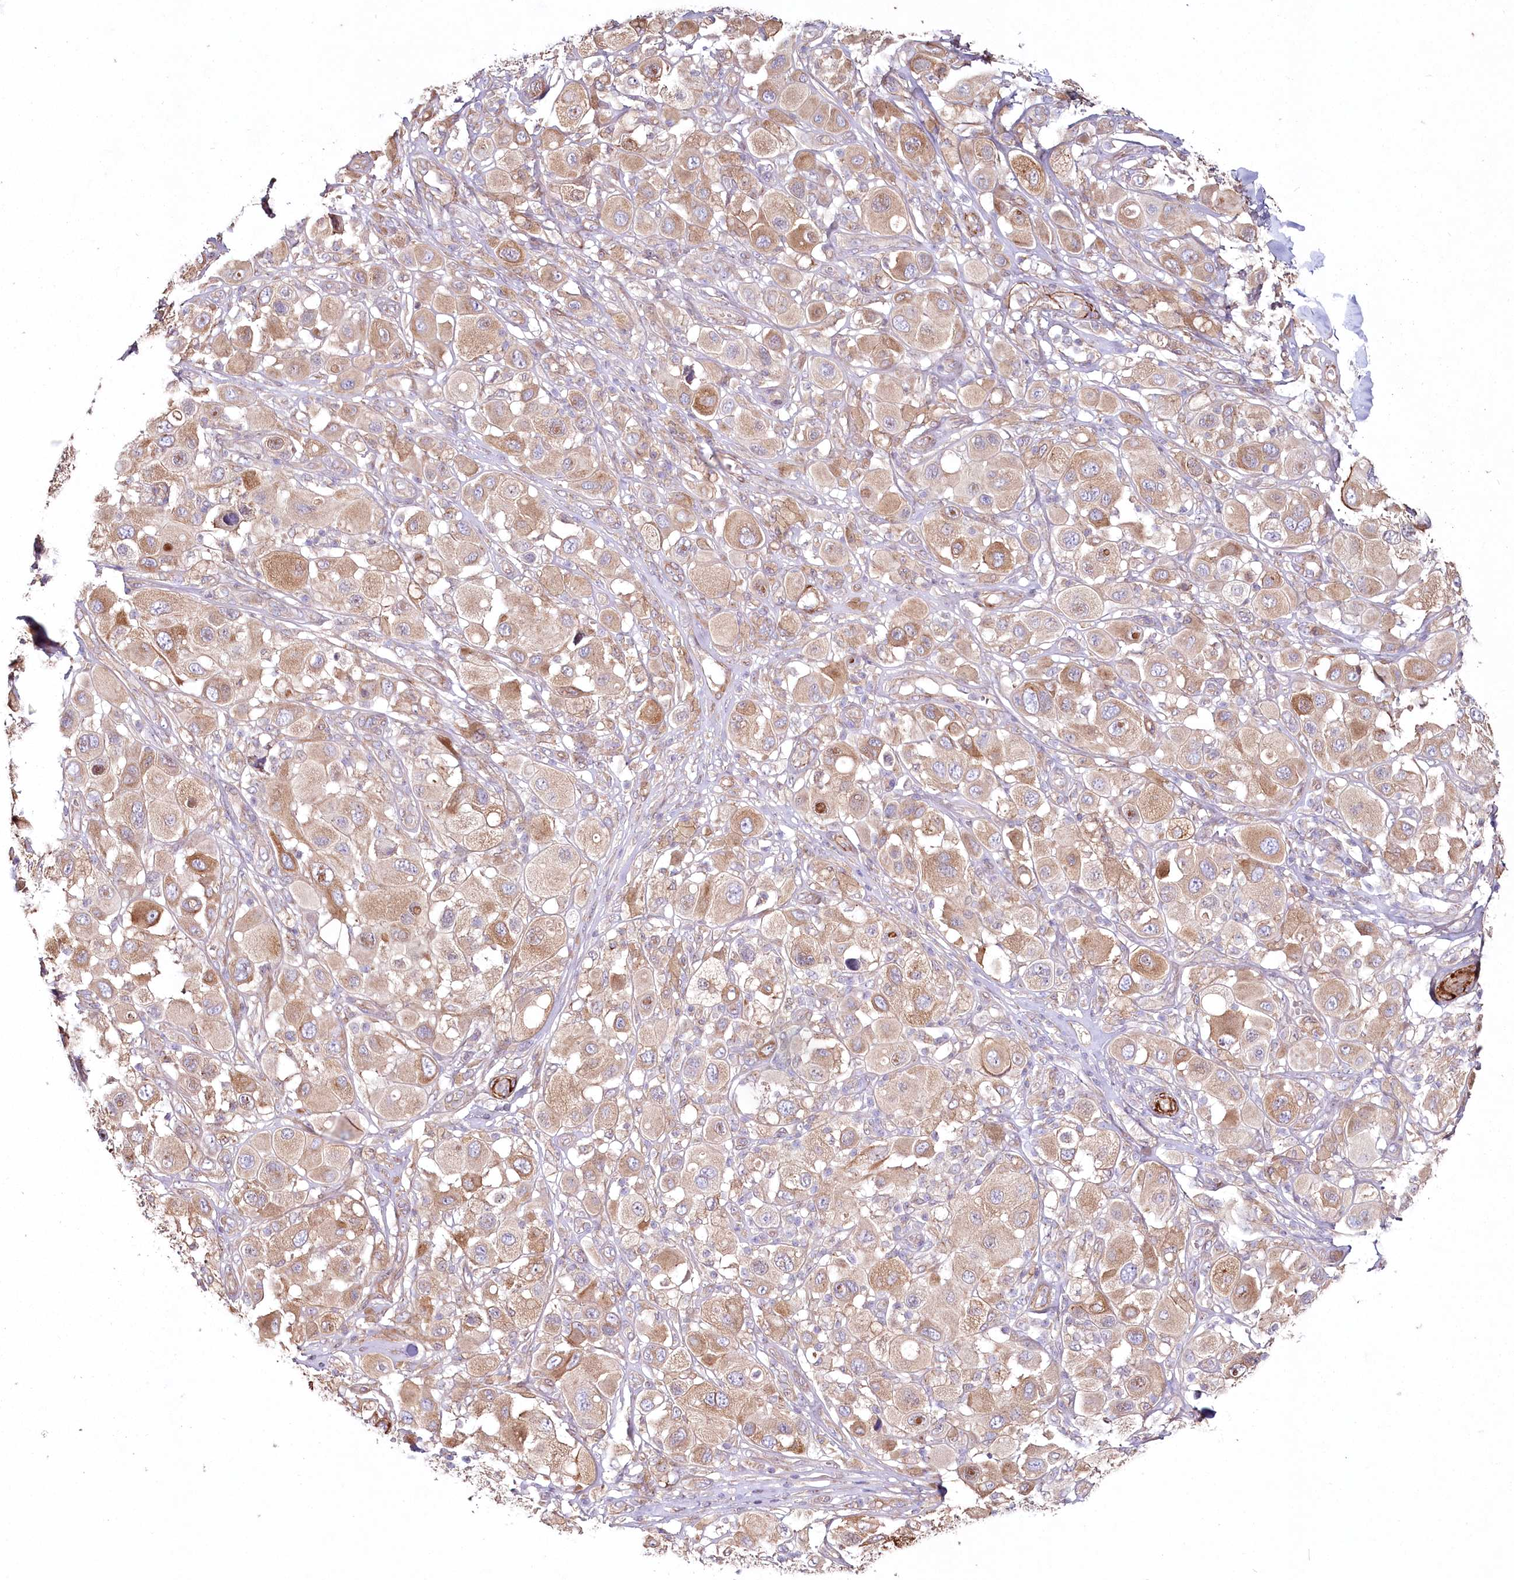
{"staining": {"intensity": "moderate", "quantity": ">75%", "location": "cytoplasmic/membranous"}, "tissue": "melanoma", "cell_type": "Tumor cells", "image_type": "cancer", "snomed": [{"axis": "morphology", "description": "Malignant melanoma, Metastatic site"}, {"axis": "topography", "description": "Skin"}], "caption": "Tumor cells reveal moderate cytoplasmic/membranous staining in about >75% of cells in malignant melanoma (metastatic site). Ihc stains the protein in brown and the nuclei are stained blue.", "gene": "SUMF1", "patient": {"sex": "male", "age": 41}}